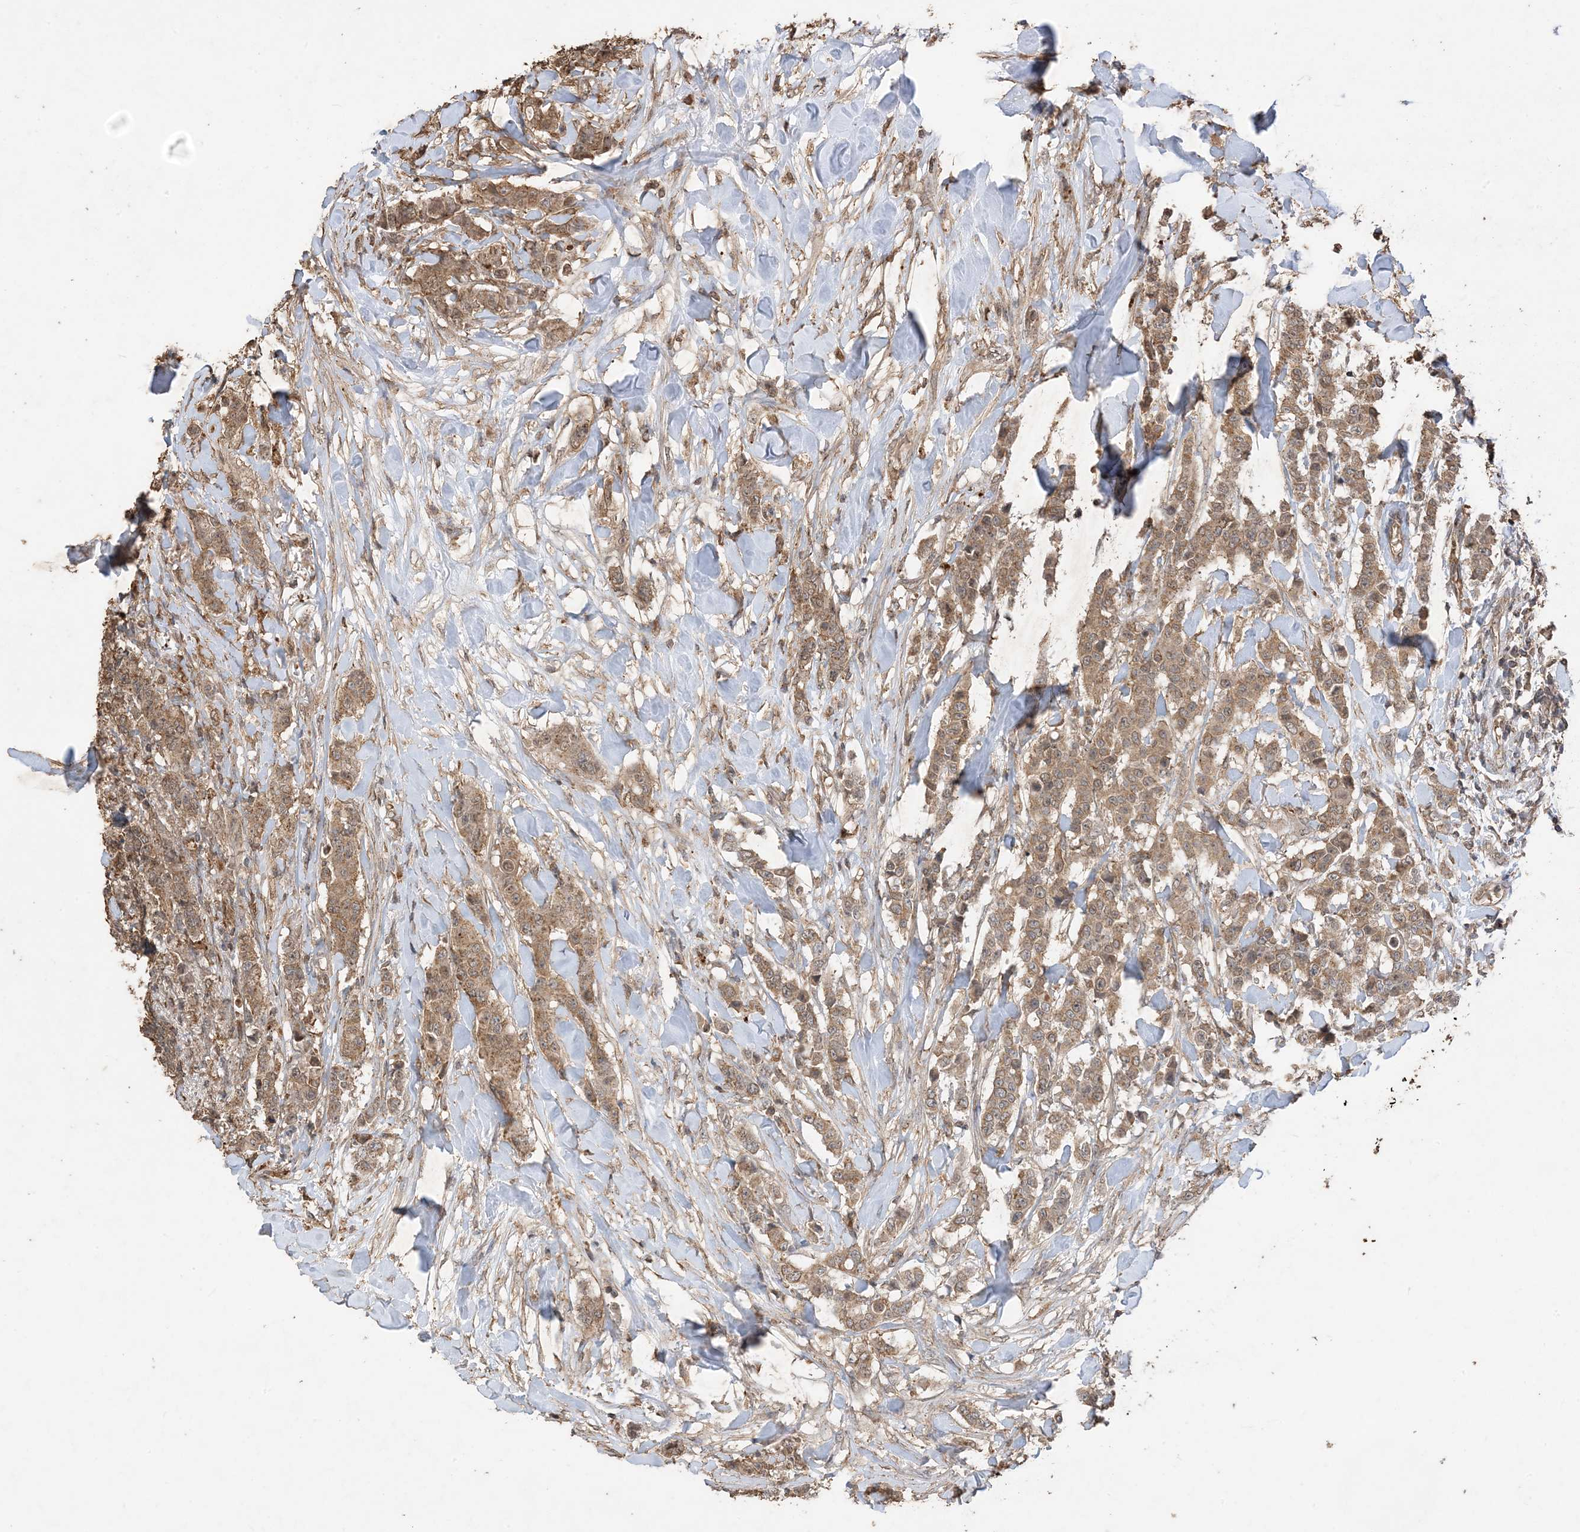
{"staining": {"intensity": "moderate", "quantity": ">75%", "location": "cytoplasmic/membranous"}, "tissue": "breast cancer", "cell_type": "Tumor cells", "image_type": "cancer", "snomed": [{"axis": "morphology", "description": "Duct carcinoma"}, {"axis": "topography", "description": "Breast"}], "caption": "Approximately >75% of tumor cells in human breast infiltrating ductal carcinoma demonstrate moderate cytoplasmic/membranous protein staining as visualized by brown immunohistochemical staining.", "gene": "HPS4", "patient": {"sex": "female", "age": 40}}